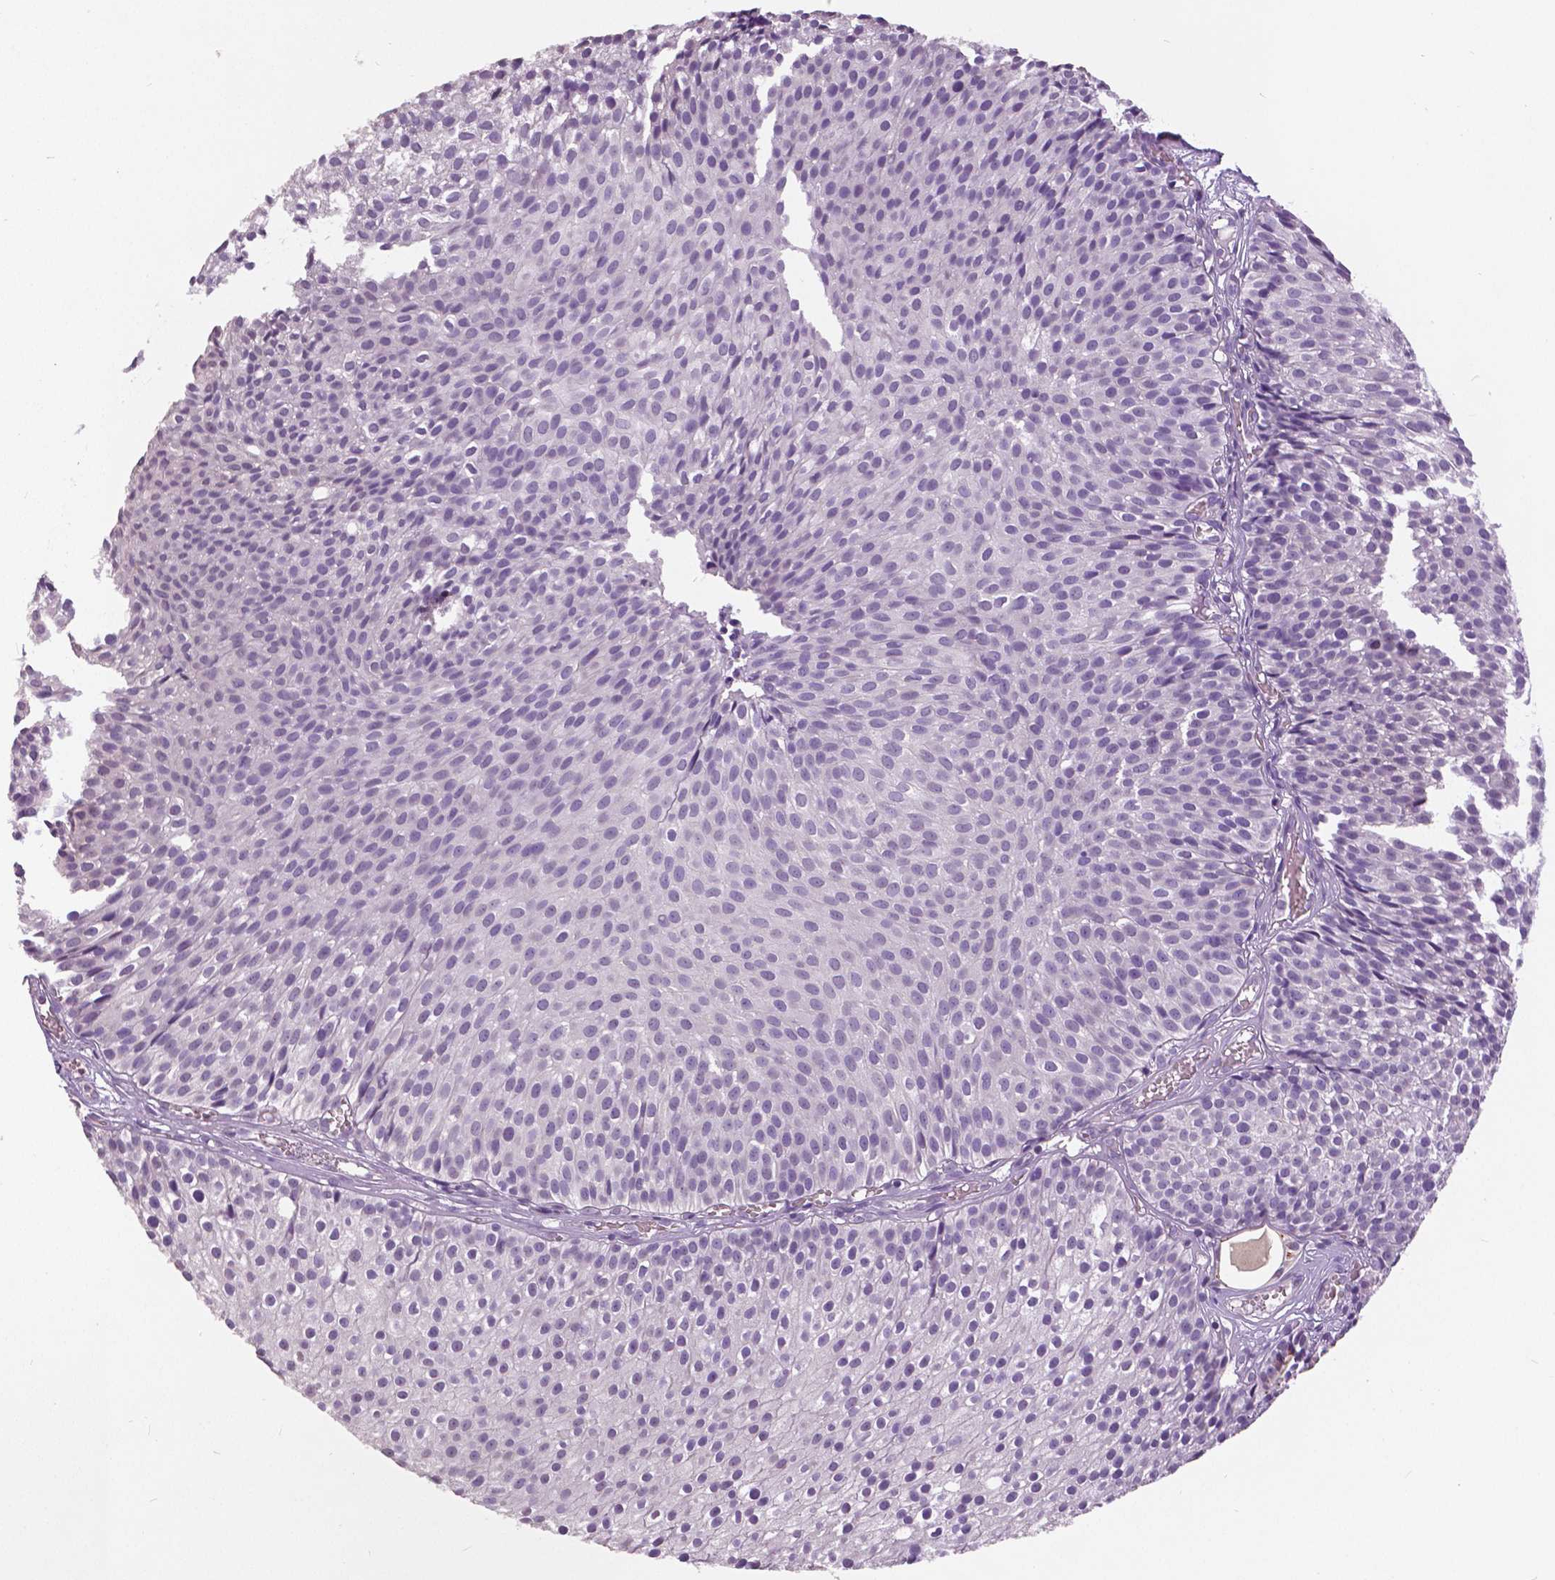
{"staining": {"intensity": "negative", "quantity": "none", "location": "none"}, "tissue": "urothelial cancer", "cell_type": "Tumor cells", "image_type": "cancer", "snomed": [{"axis": "morphology", "description": "Urothelial carcinoma, Low grade"}, {"axis": "topography", "description": "Urinary bladder"}], "caption": "High magnification brightfield microscopy of urothelial cancer stained with DAB (brown) and counterstained with hematoxylin (blue): tumor cells show no significant positivity.", "gene": "GRIN2A", "patient": {"sex": "male", "age": 63}}